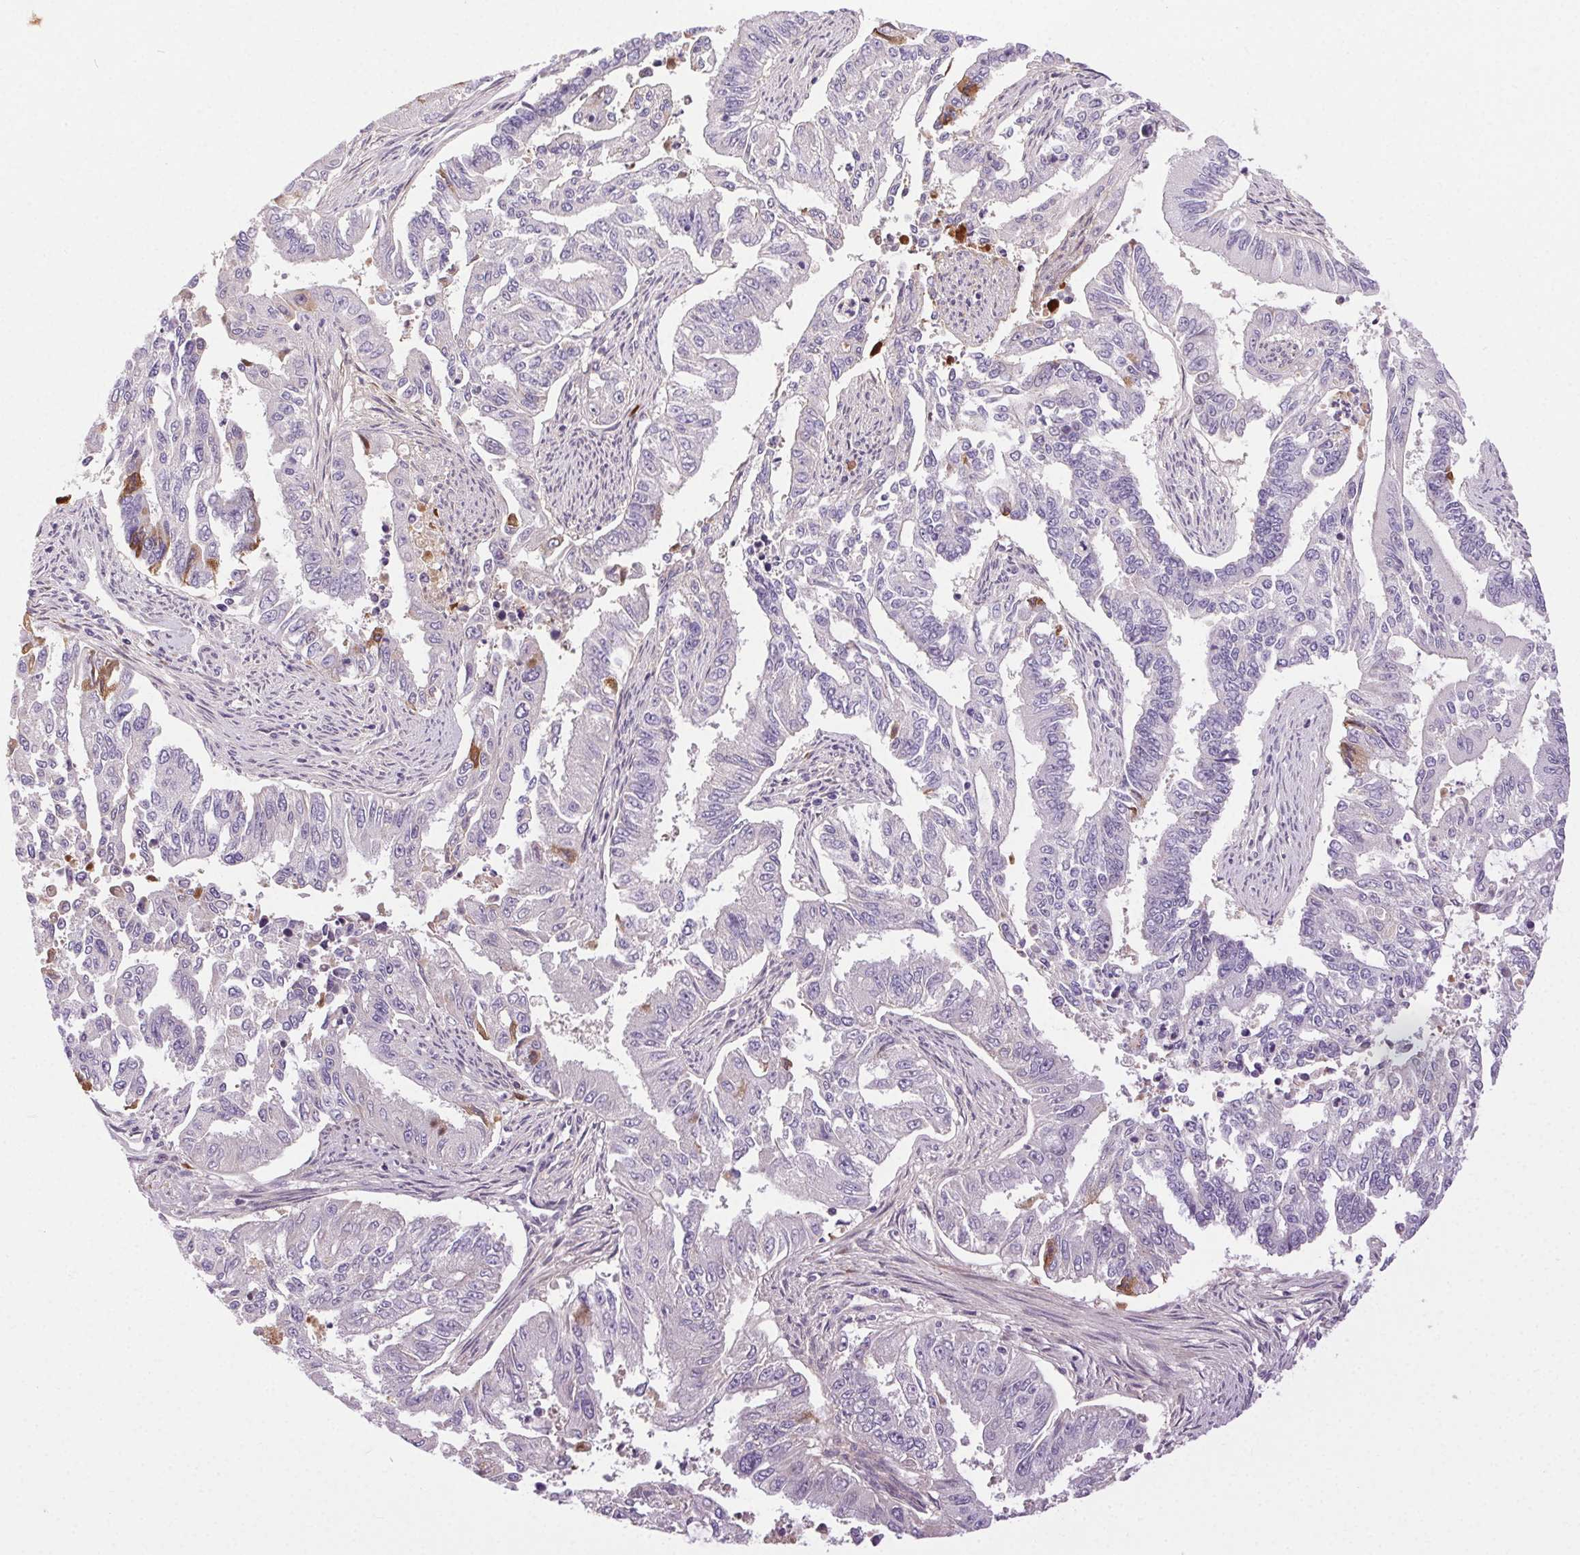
{"staining": {"intensity": "moderate", "quantity": "<25%", "location": "cytoplasmic/membranous"}, "tissue": "endometrial cancer", "cell_type": "Tumor cells", "image_type": "cancer", "snomed": [{"axis": "morphology", "description": "Adenocarcinoma, NOS"}, {"axis": "topography", "description": "Uterus"}], "caption": "Approximately <25% of tumor cells in human endometrial cancer (adenocarcinoma) exhibit moderate cytoplasmic/membranous protein positivity as visualized by brown immunohistochemical staining.", "gene": "SYT11", "patient": {"sex": "female", "age": 59}}